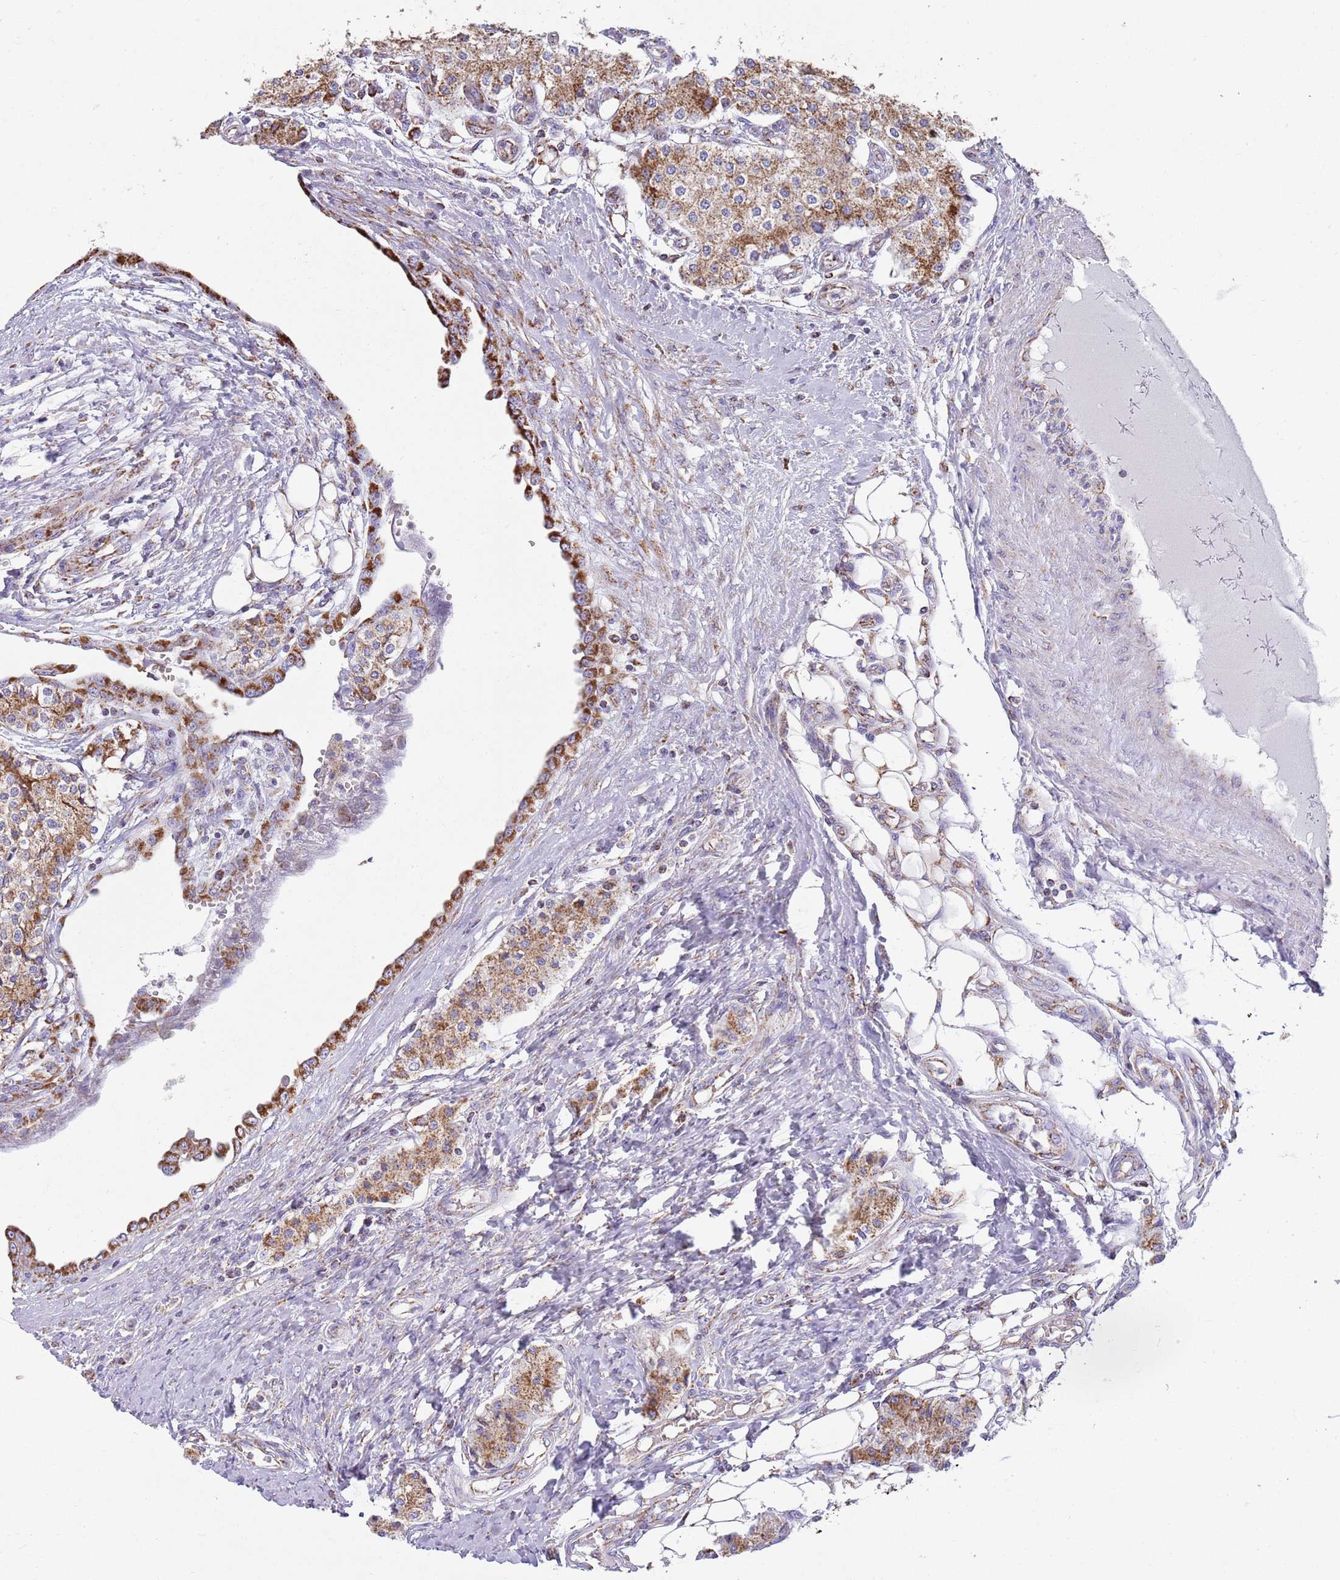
{"staining": {"intensity": "strong", "quantity": ">75%", "location": "cytoplasmic/membranous"}, "tissue": "carcinoid", "cell_type": "Tumor cells", "image_type": "cancer", "snomed": [{"axis": "morphology", "description": "Carcinoid, malignant, NOS"}, {"axis": "topography", "description": "Colon"}], "caption": "The immunohistochemical stain labels strong cytoplasmic/membranous staining in tumor cells of carcinoid (malignant) tissue.", "gene": "TTLL1", "patient": {"sex": "female", "age": 52}}